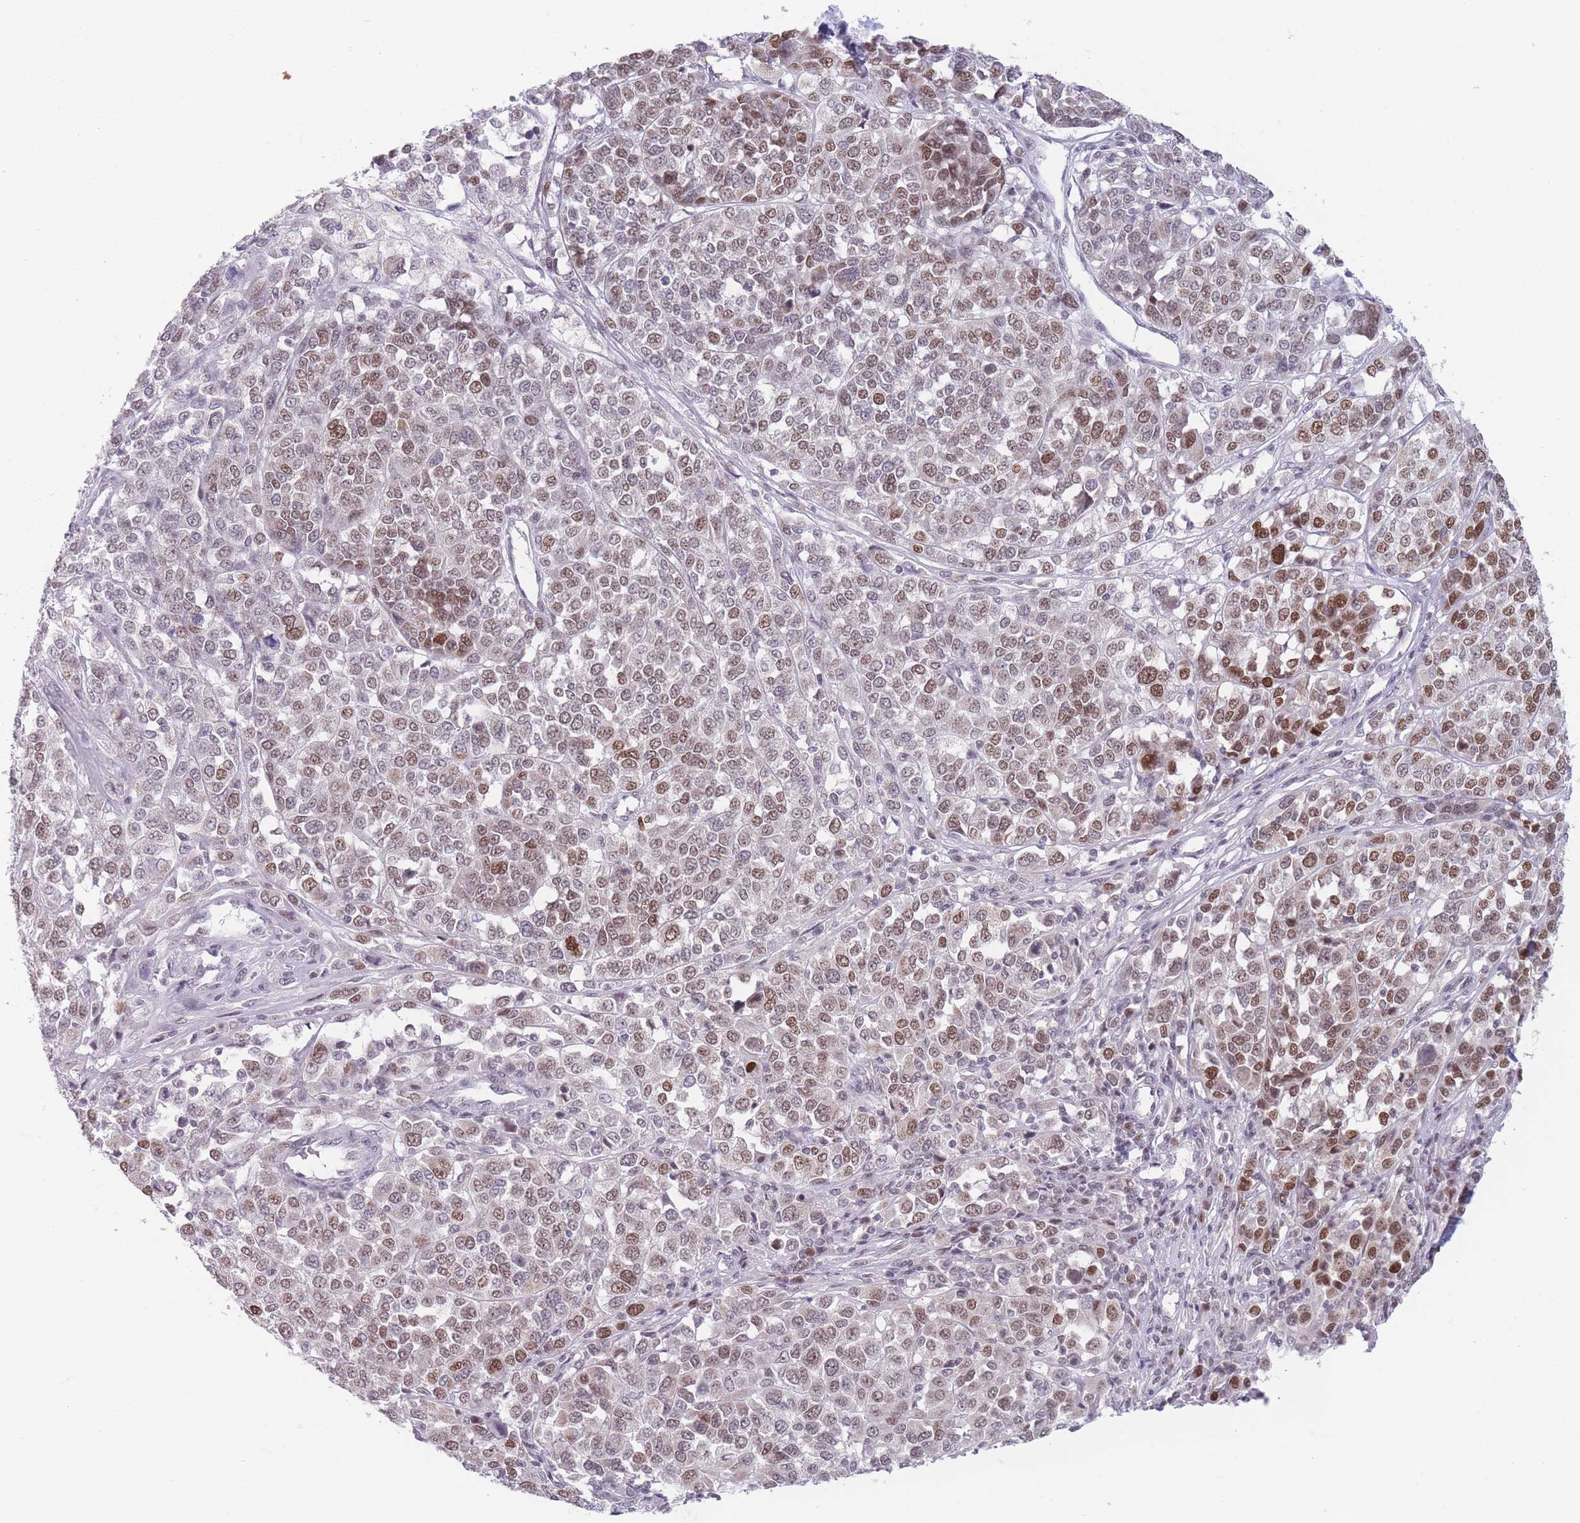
{"staining": {"intensity": "moderate", "quantity": ">75%", "location": "nuclear"}, "tissue": "melanoma", "cell_type": "Tumor cells", "image_type": "cancer", "snomed": [{"axis": "morphology", "description": "Malignant melanoma, Metastatic site"}, {"axis": "topography", "description": "Lymph node"}], "caption": "Immunohistochemistry histopathology image of malignant melanoma (metastatic site) stained for a protein (brown), which shows medium levels of moderate nuclear staining in about >75% of tumor cells.", "gene": "ARID3B", "patient": {"sex": "male", "age": 44}}